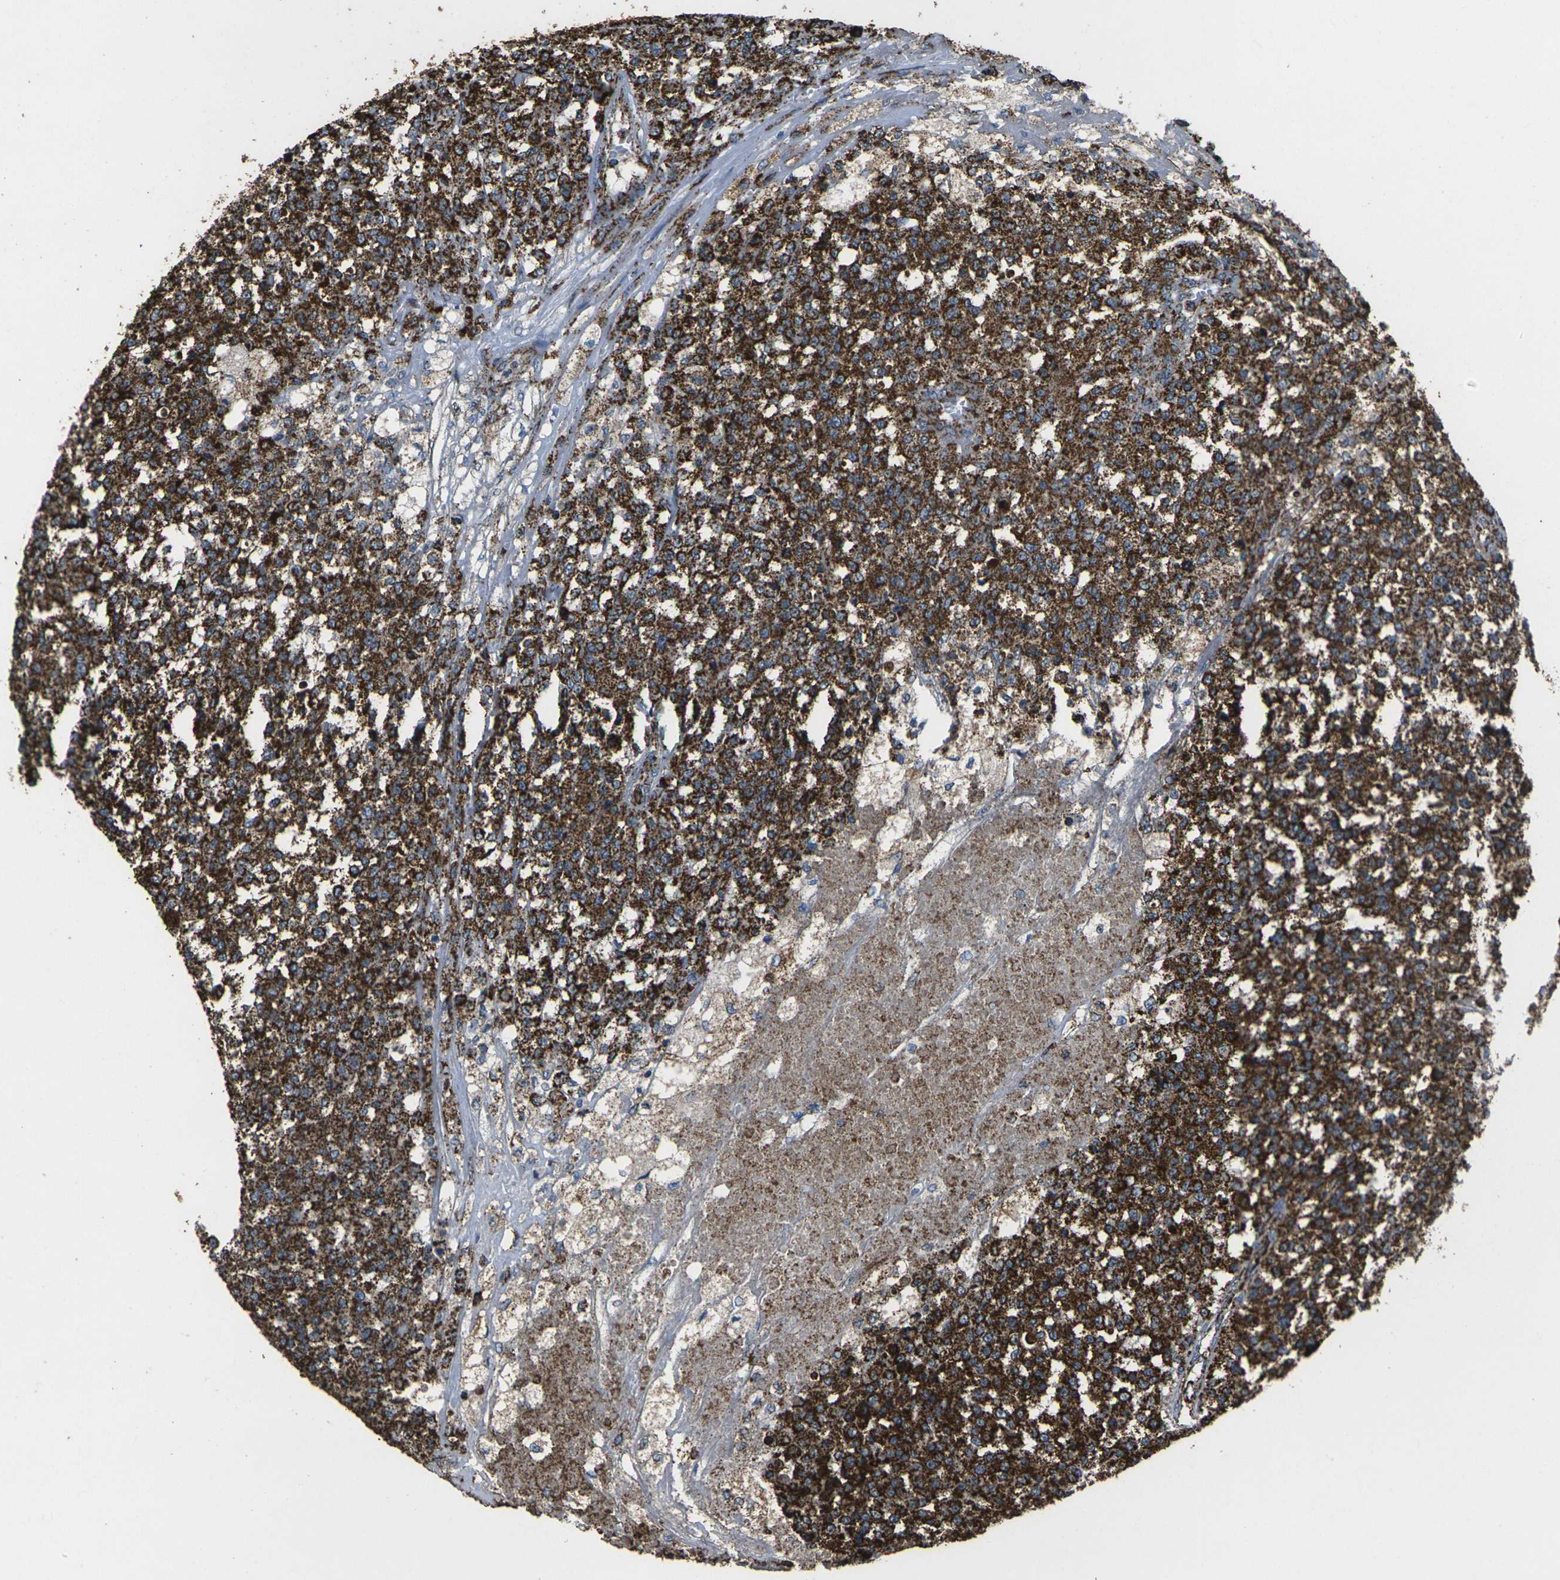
{"staining": {"intensity": "strong", "quantity": ">75%", "location": "cytoplasmic/membranous"}, "tissue": "testis cancer", "cell_type": "Tumor cells", "image_type": "cancer", "snomed": [{"axis": "morphology", "description": "Seminoma, NOS"}, {"axis": "topography", "description": "Testis"}], "caption": "Immunohistochemistry (IHC) of seminoma (testis) exhibits high levels of strong cytoplasmic/membranous positivity in approximately >75% of tumor cells.", "gene": "KLHL5", "patient": {"sex": "male", "age": 59}}